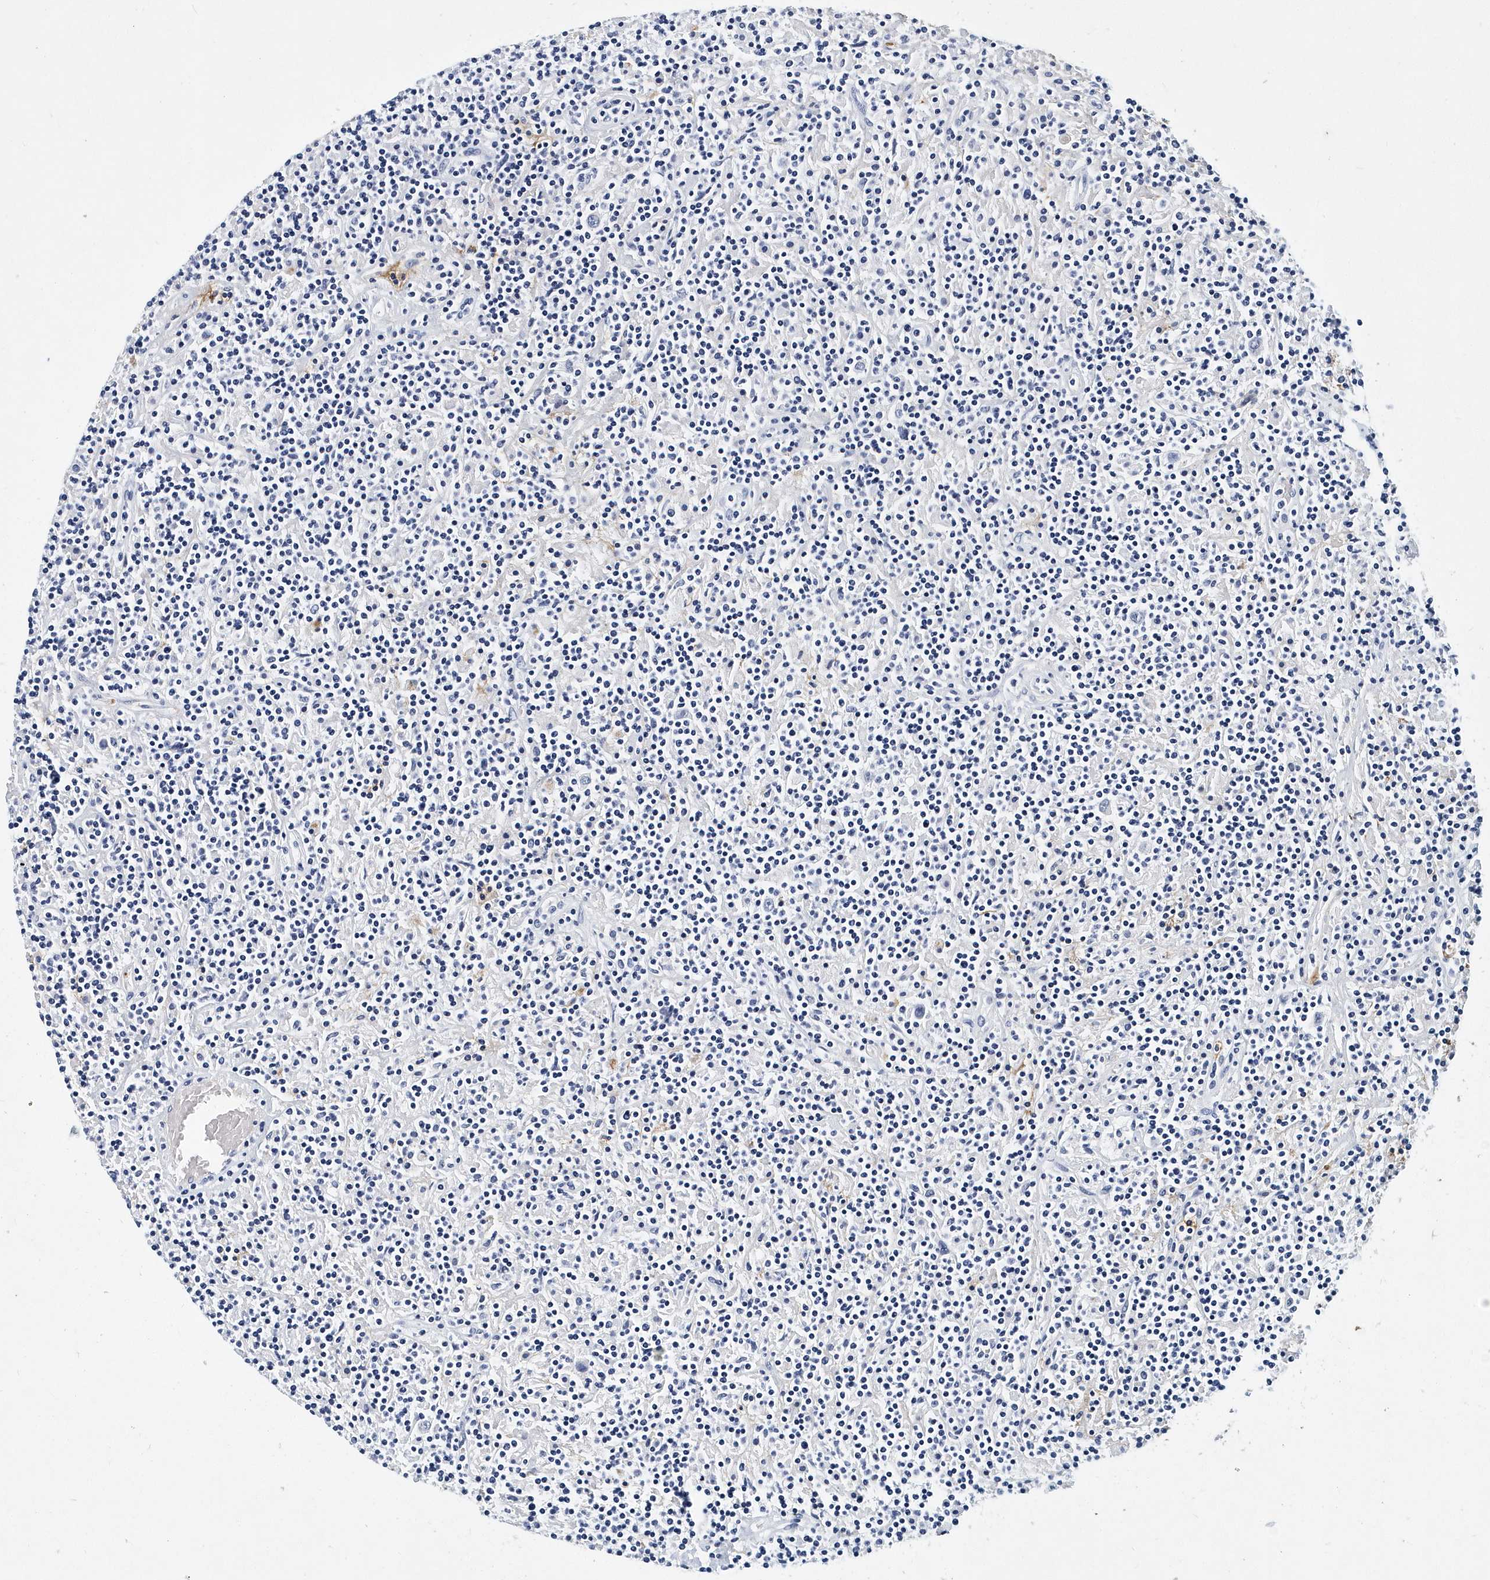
{"staining": {"intensity": "negative", "quantity": "none", "location": "none"}, "tissue": "lymphoma", "cell_type": "Tumor cells", "image_type": "cancer", "snomed": [{"axis": "morphology", "description": "Hodgkin's disease, NOS"}, {"axis": "topography", "description": "Lymph node"}], "caption": "Protein analysis of lymphoma reveals no significant staining in tumor cells. (Stains: DAB immunohistochemistry with hematoxylin counter stain, Microscopy: brightfield microscopy at high magnification).", "gene": "ITGA2B", "patient": {"sex": "male", "age": 70}}